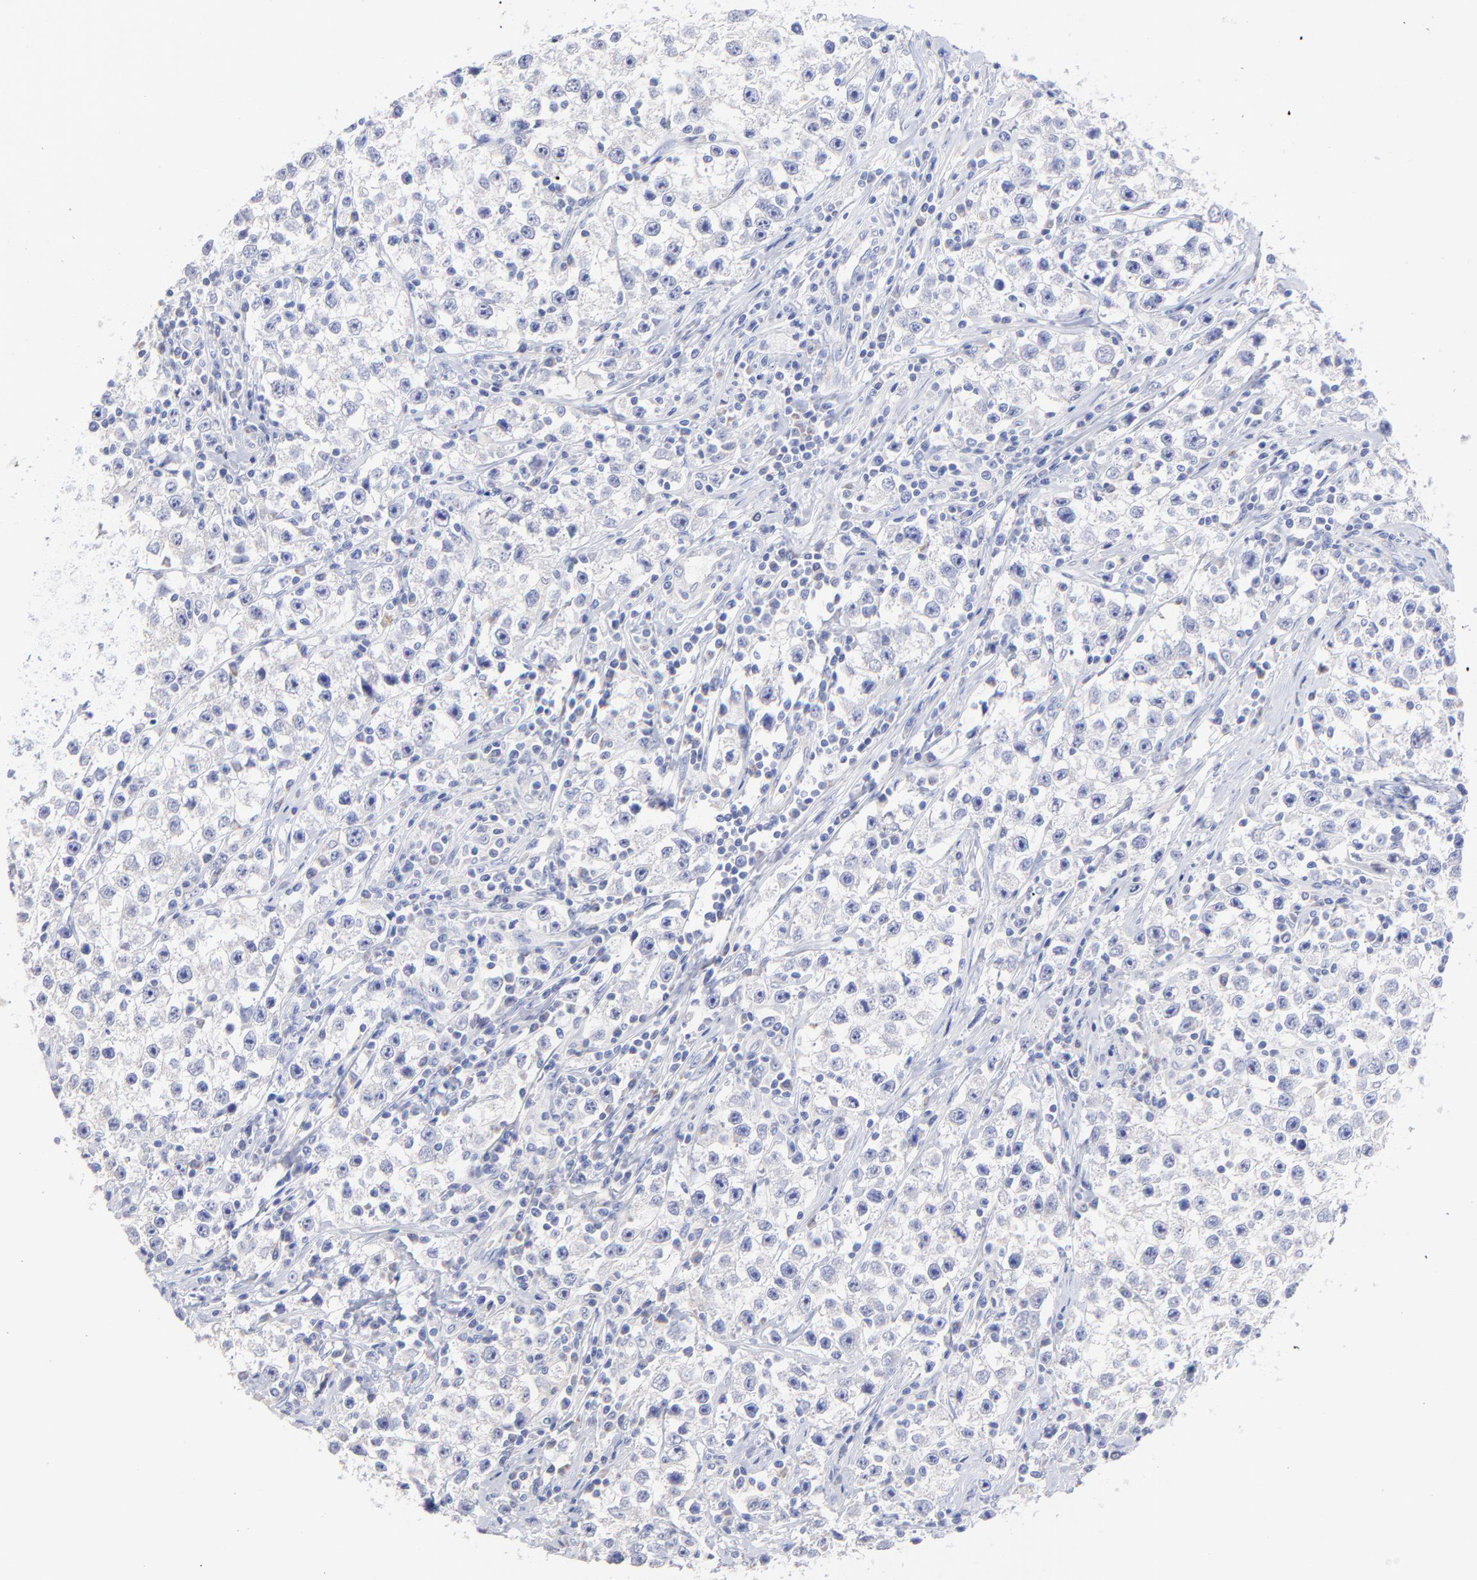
{"staining": {"intensity": "negative", "quantity": "none", "location": "none"}, "tissue": "testis cancer", "cell_type": "Tumor cells", "image_type": "cancer", "snomed": [{"axis": "morphology", "description": "Seminoma, NOS"}, {"axis": "topography", "description": "Testis"}], "caption": "An IHC photomicrograph of testis seminoma is shown. There is no staining in tumor cells of testis seminoma.", "gene": "CFAP57", "patient": {"sex": "male", "age": 35}}